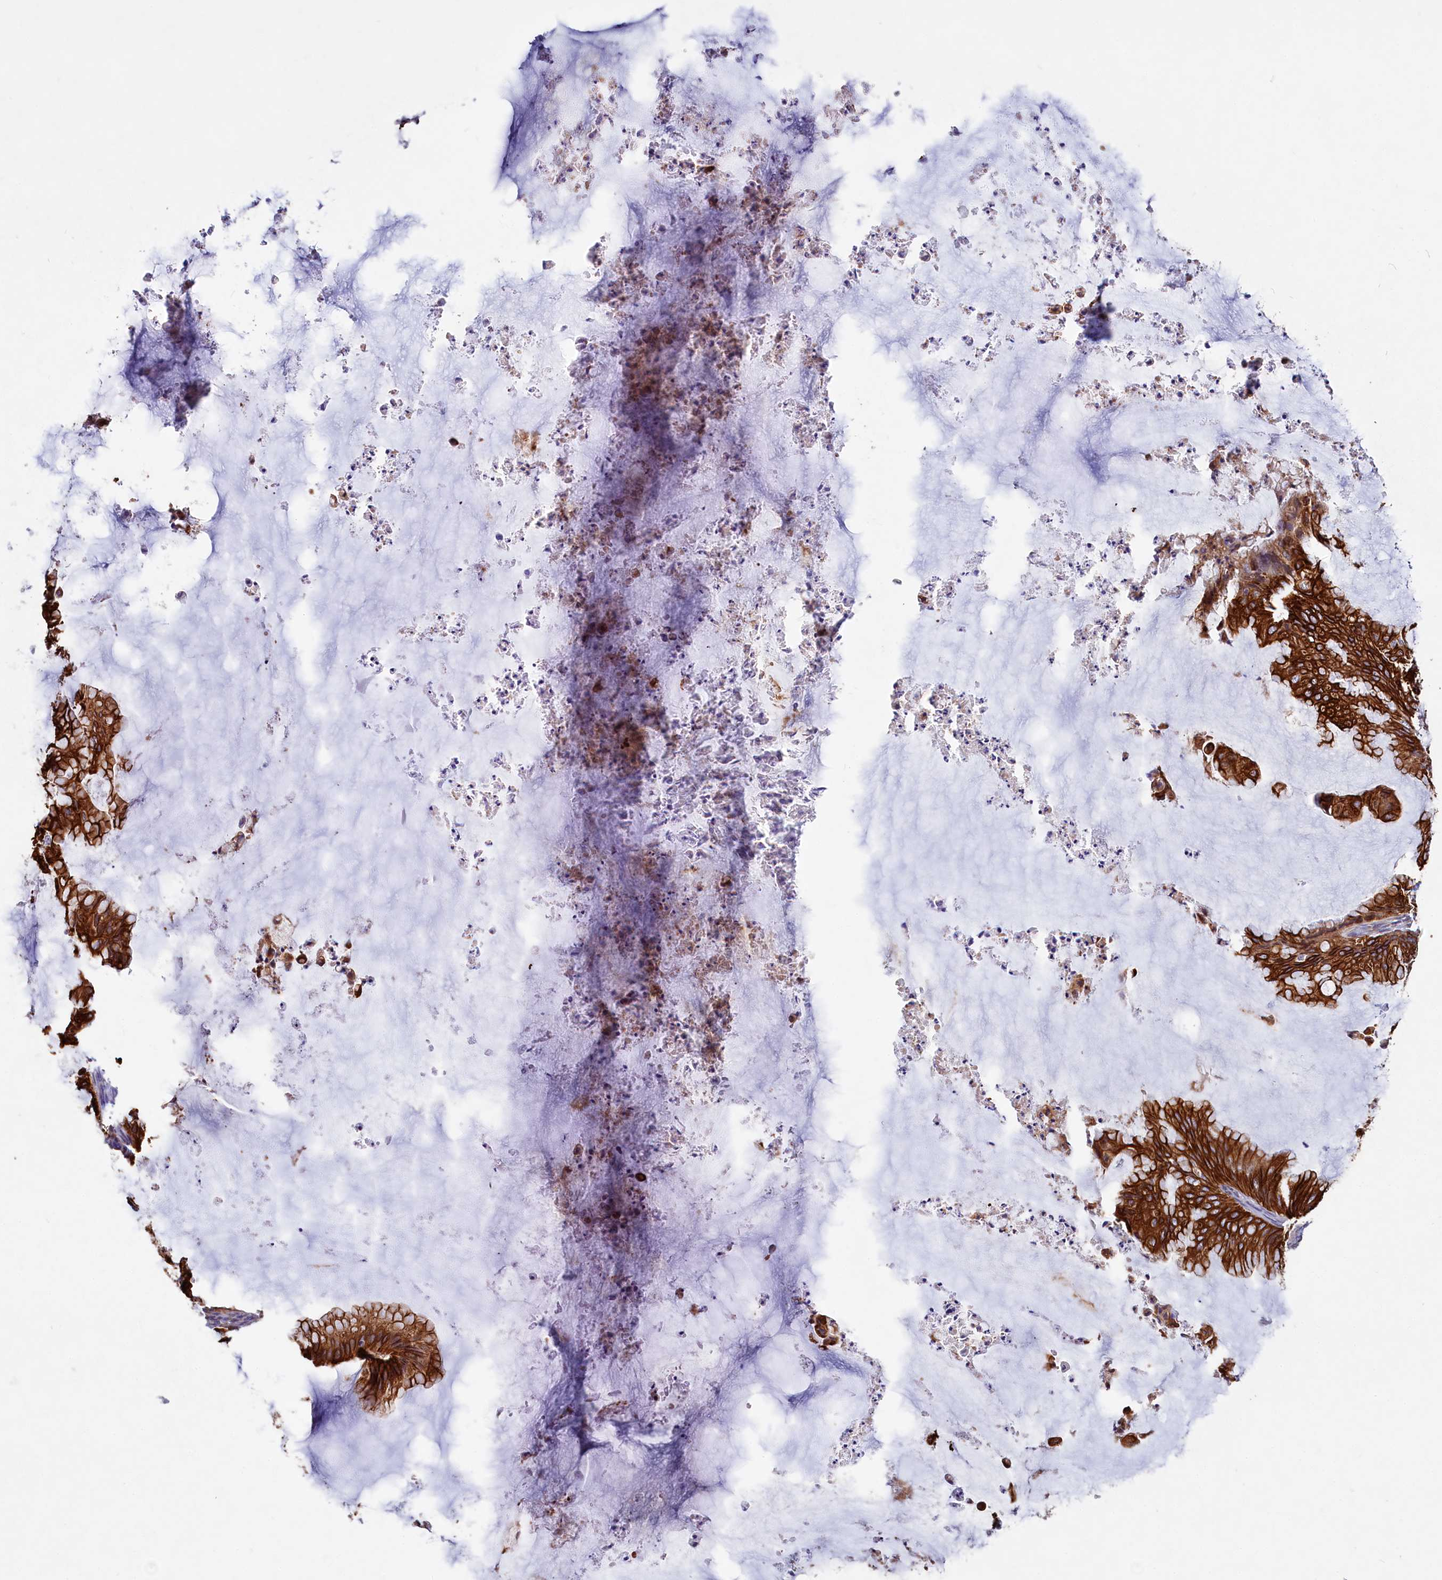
{"staining": {"intensity": "strong", "quantity": "25%-75%", "location": "cytoplasmic/membranous"}, "tissue": "ovarian cancer", "cell_type": "Tumor cells", "image_type": "cancer", "snomed": [{"axis": "morphology", "description": "Cystadenocarcinoma, mucinous, NOS"}, {"axis": "topography", "description": "Ovary"}], "caption": "Protein staining shows strong cytoplasmic/membranous expression in about 25%-75% of tumor cells in mucinous cystadenocarcinoma (ovarian). (DAB IHC, brown staining for protein, blue staining for nuclei).", "gene": "WNT8A", "patient": {"sex": "female", "age": 71}}